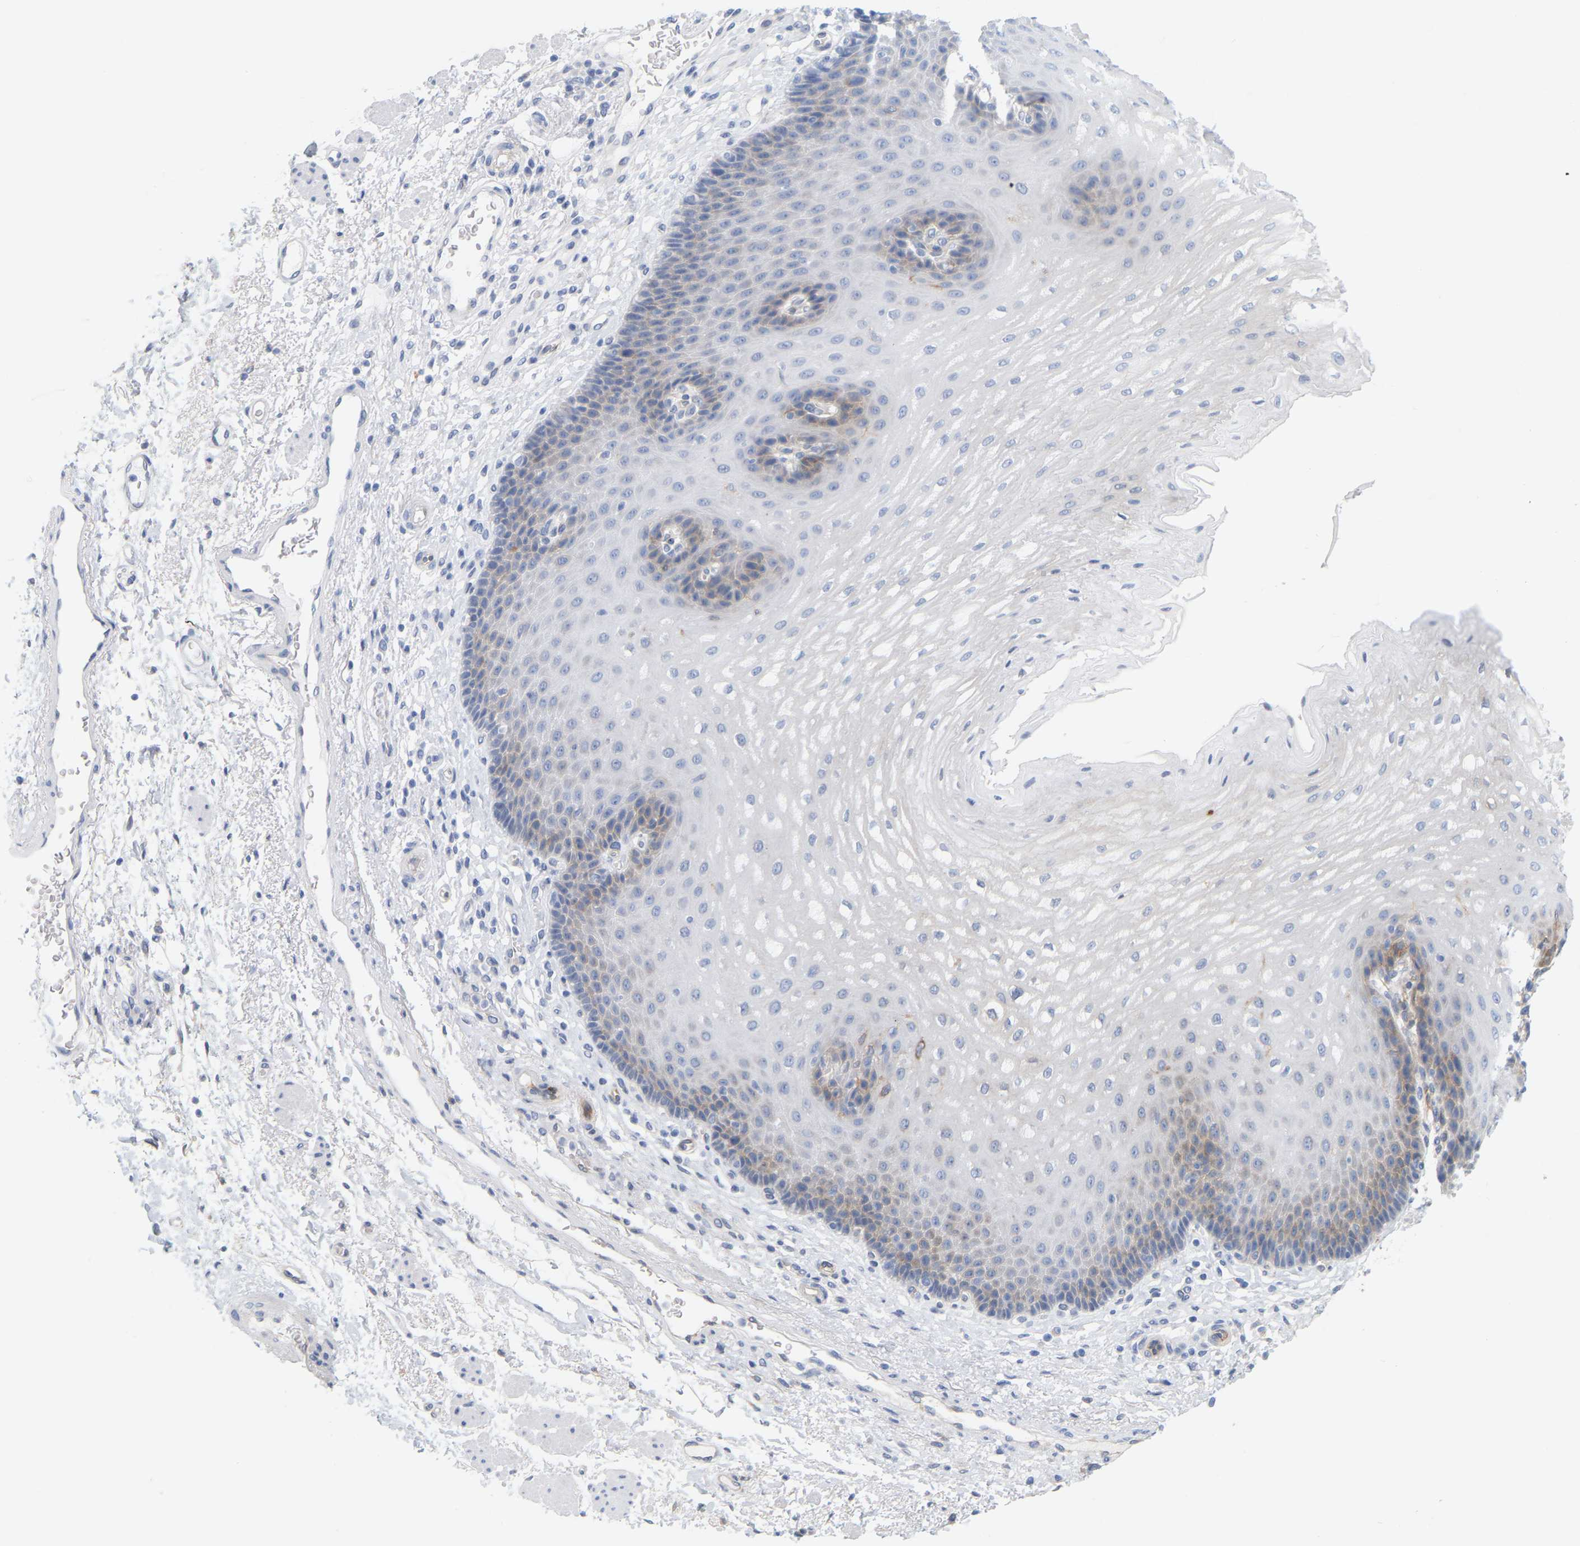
{"staining": {"intensity": "weak", "quantity": "<25%", "location": "cytoplasmic/membranous"}, "tissue": "esophagus", "cell_type": "Squamous epithelial cells", "image_type": "normal", "snomed": [{"axis": "morphology", "description": "Normal tissue, NOS"}, {"axis": "topography", "description": "Esophagus"}], "caption": "Immunohistochemistry micrograph of normal human esophagus stained for a protein (brown), which demonstrates no staining in squamous epithelial cells. (DAB (3,3'-diaminobenzidine) immunohistochemistry (IHC) with hematoxylin counter stain).", "gene": "RAPH1", "patient": {"sex": "male", "age": 54}}